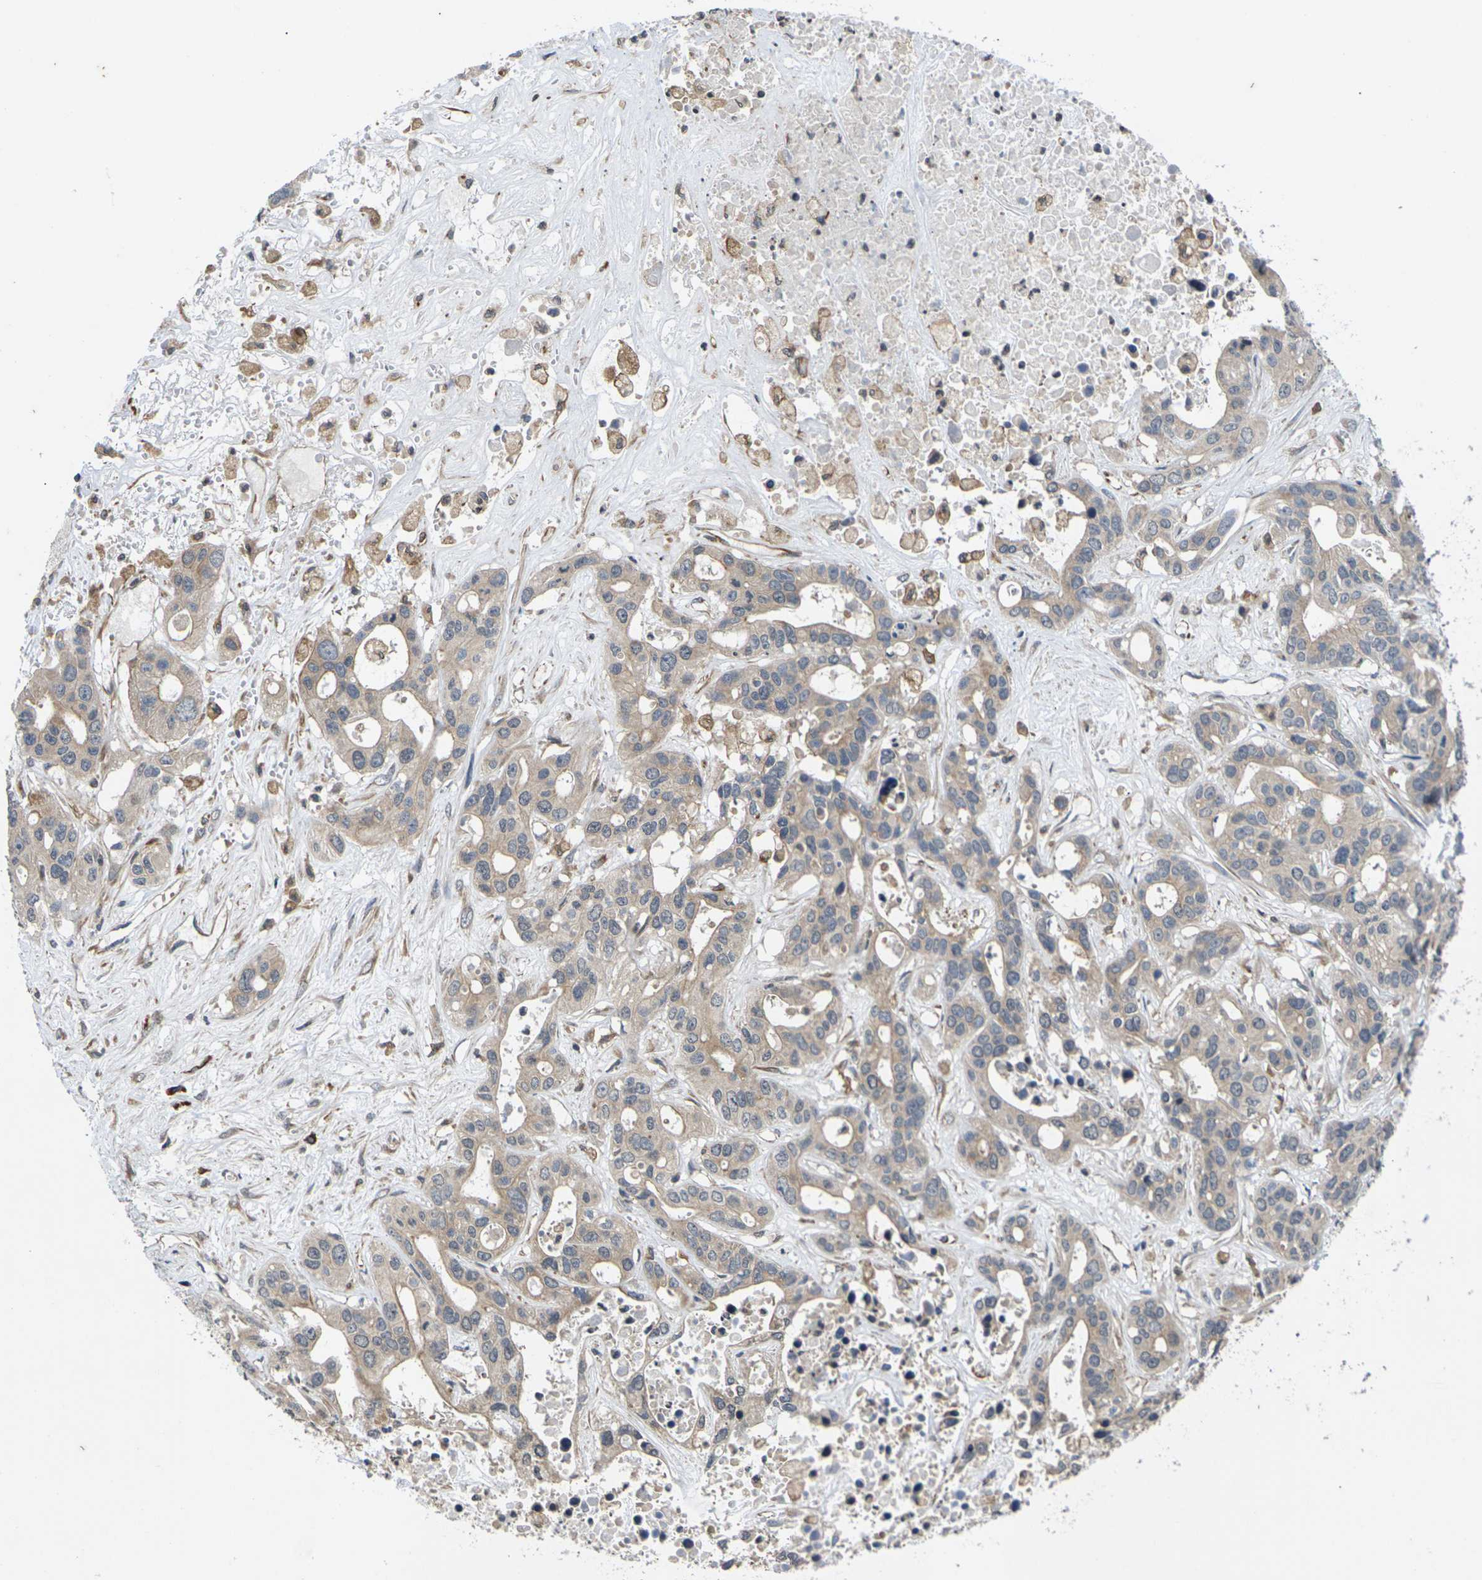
{"staining": {"intensity": "weak", "quantity": ">75%", "location": "cytoplasmic/membranous"}, "tissue": "liver cancer", "cell_type": "Tumor cells", "image_type": "cancer", "snomed": [{"axis": "morphology", "description": "Cholangiocarcinoma"}, {"axis": "topography", "description": "Liver"}], "caption": "Brown immunohistochemical staining in cholangiocarcinoma (liver) demonstrates weak cytoplasmic/membranous expression in about >75% of tumor cells. Using DAB (brown) and hematoxylin (blue) stains, captured at high magnification using brightfield microscopy.", "gene": "DKK2", "patient": {"sex": "female", "age": 65}}